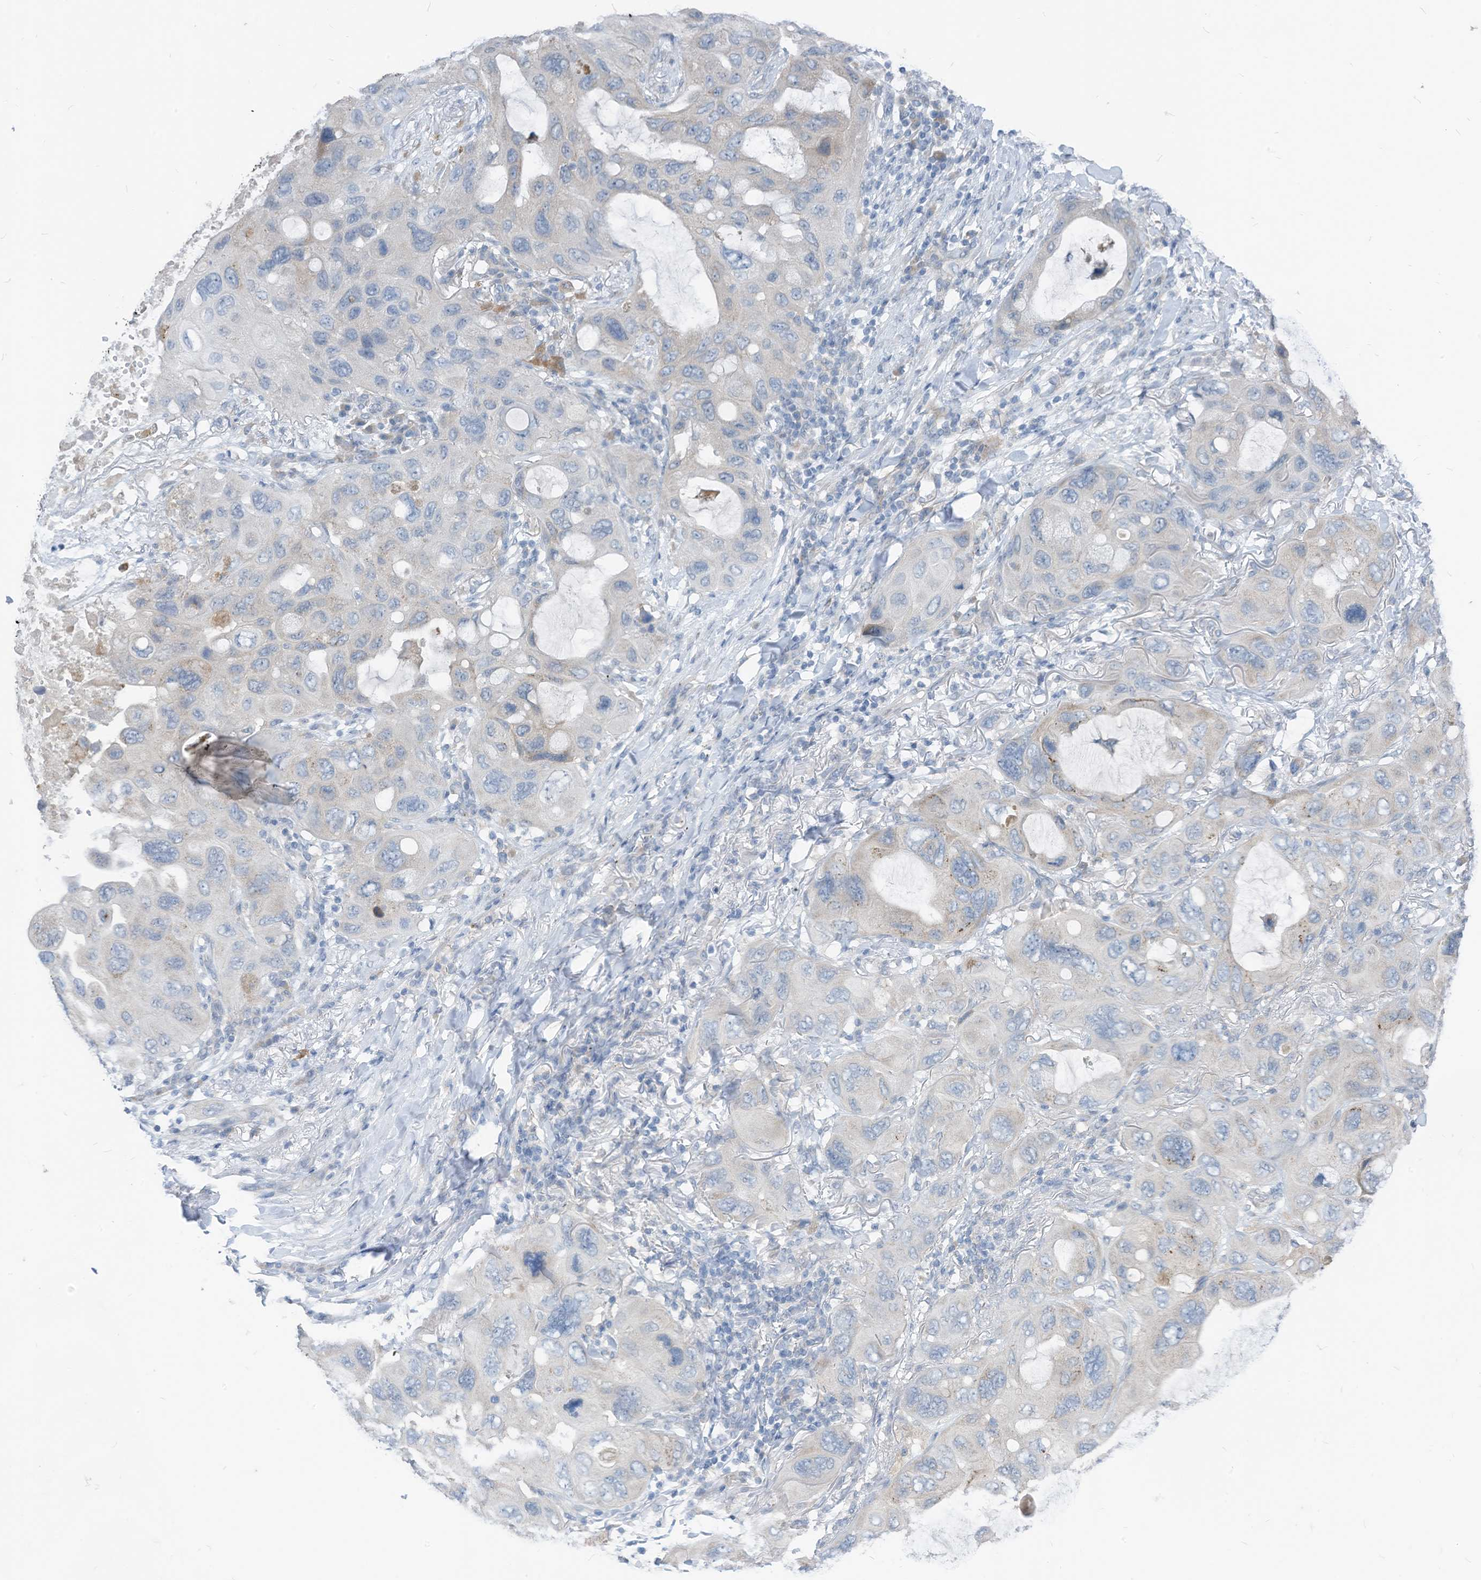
{"staining": {"intensity": "negative", "quantity": "none", "location": "none"}, "tissue": "lung cancer", "cell_type": "Tumor cells", "image_type": "cancer", "snomed": [{"axis": "morphology", "description": "Squamous cell carcinoma, NOS"}, {"axis": "topography", "description": "Lung"}], "caption": "This is an immunohistochemistry micrograph of human lung cancer (squamous cell carcinoma). There is no positivity in tumor cells.", "gene": "LDAH", "patient": {"sex": "female", "age": 73}}